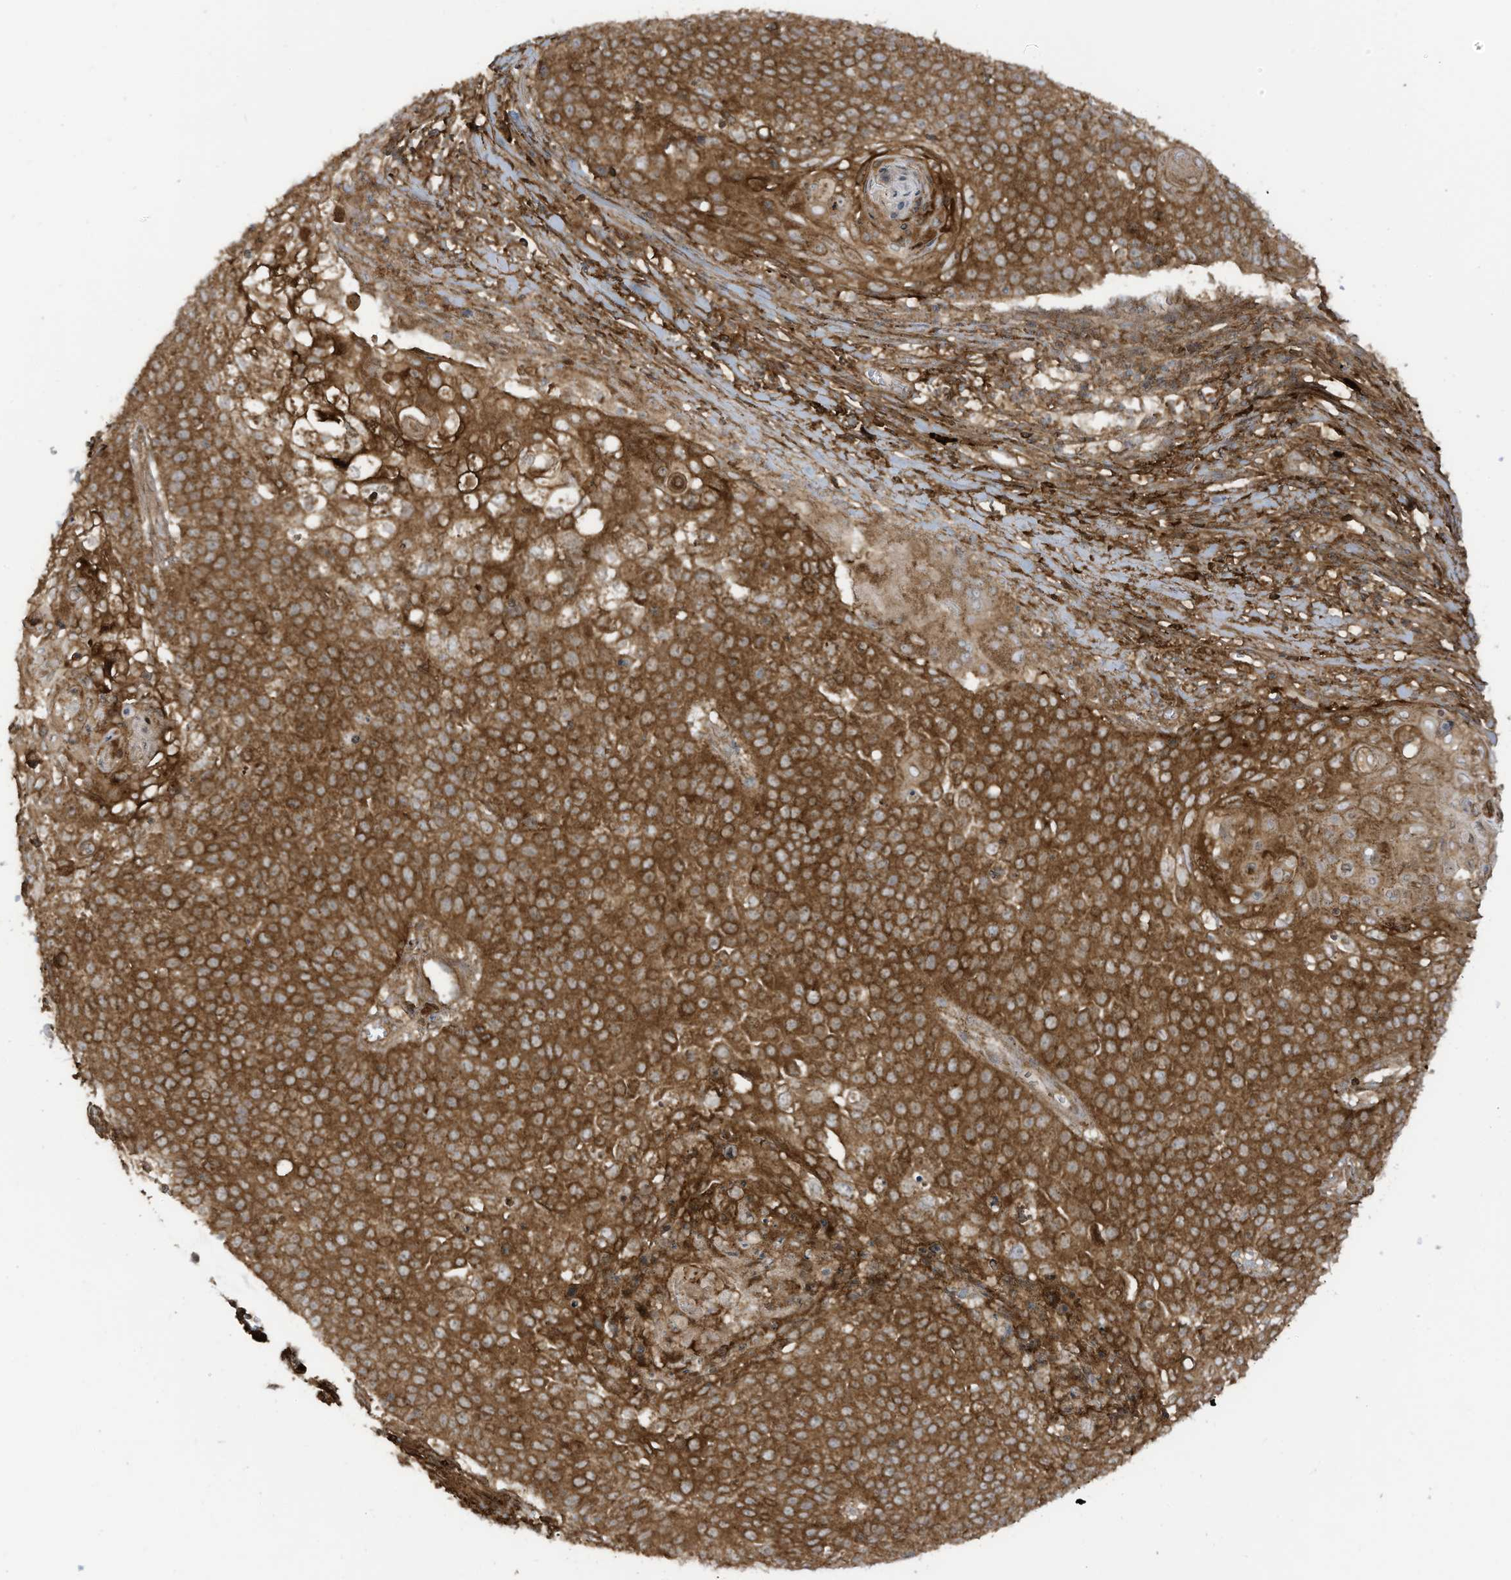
{"staining": {"intensity": "strong", "quantity": ">75%", "location": "cytoplasmic/membranous"}, "tissue": "cervical cancer", "cell_type": "Tumor cells", "image_type": "cancer", "snomed": [{"axis": "morphology", "description": "Squamous cell carcinoma, NOS"}, {"axis": "topography", "description": "Cervix"}], "caption": "A brown stain highlights strong cytoplasmic/membranous positivity of a protein in cervical squamous cell carcinoma tumor cells. (Stains: DAB (3,3'-diaminobenzidine) in brown, nuclei in blue, Microscopy: brightfield microscopy at high magnification).", "gene": "REPS1", "patient": {"sex": "female", "age": 39}}